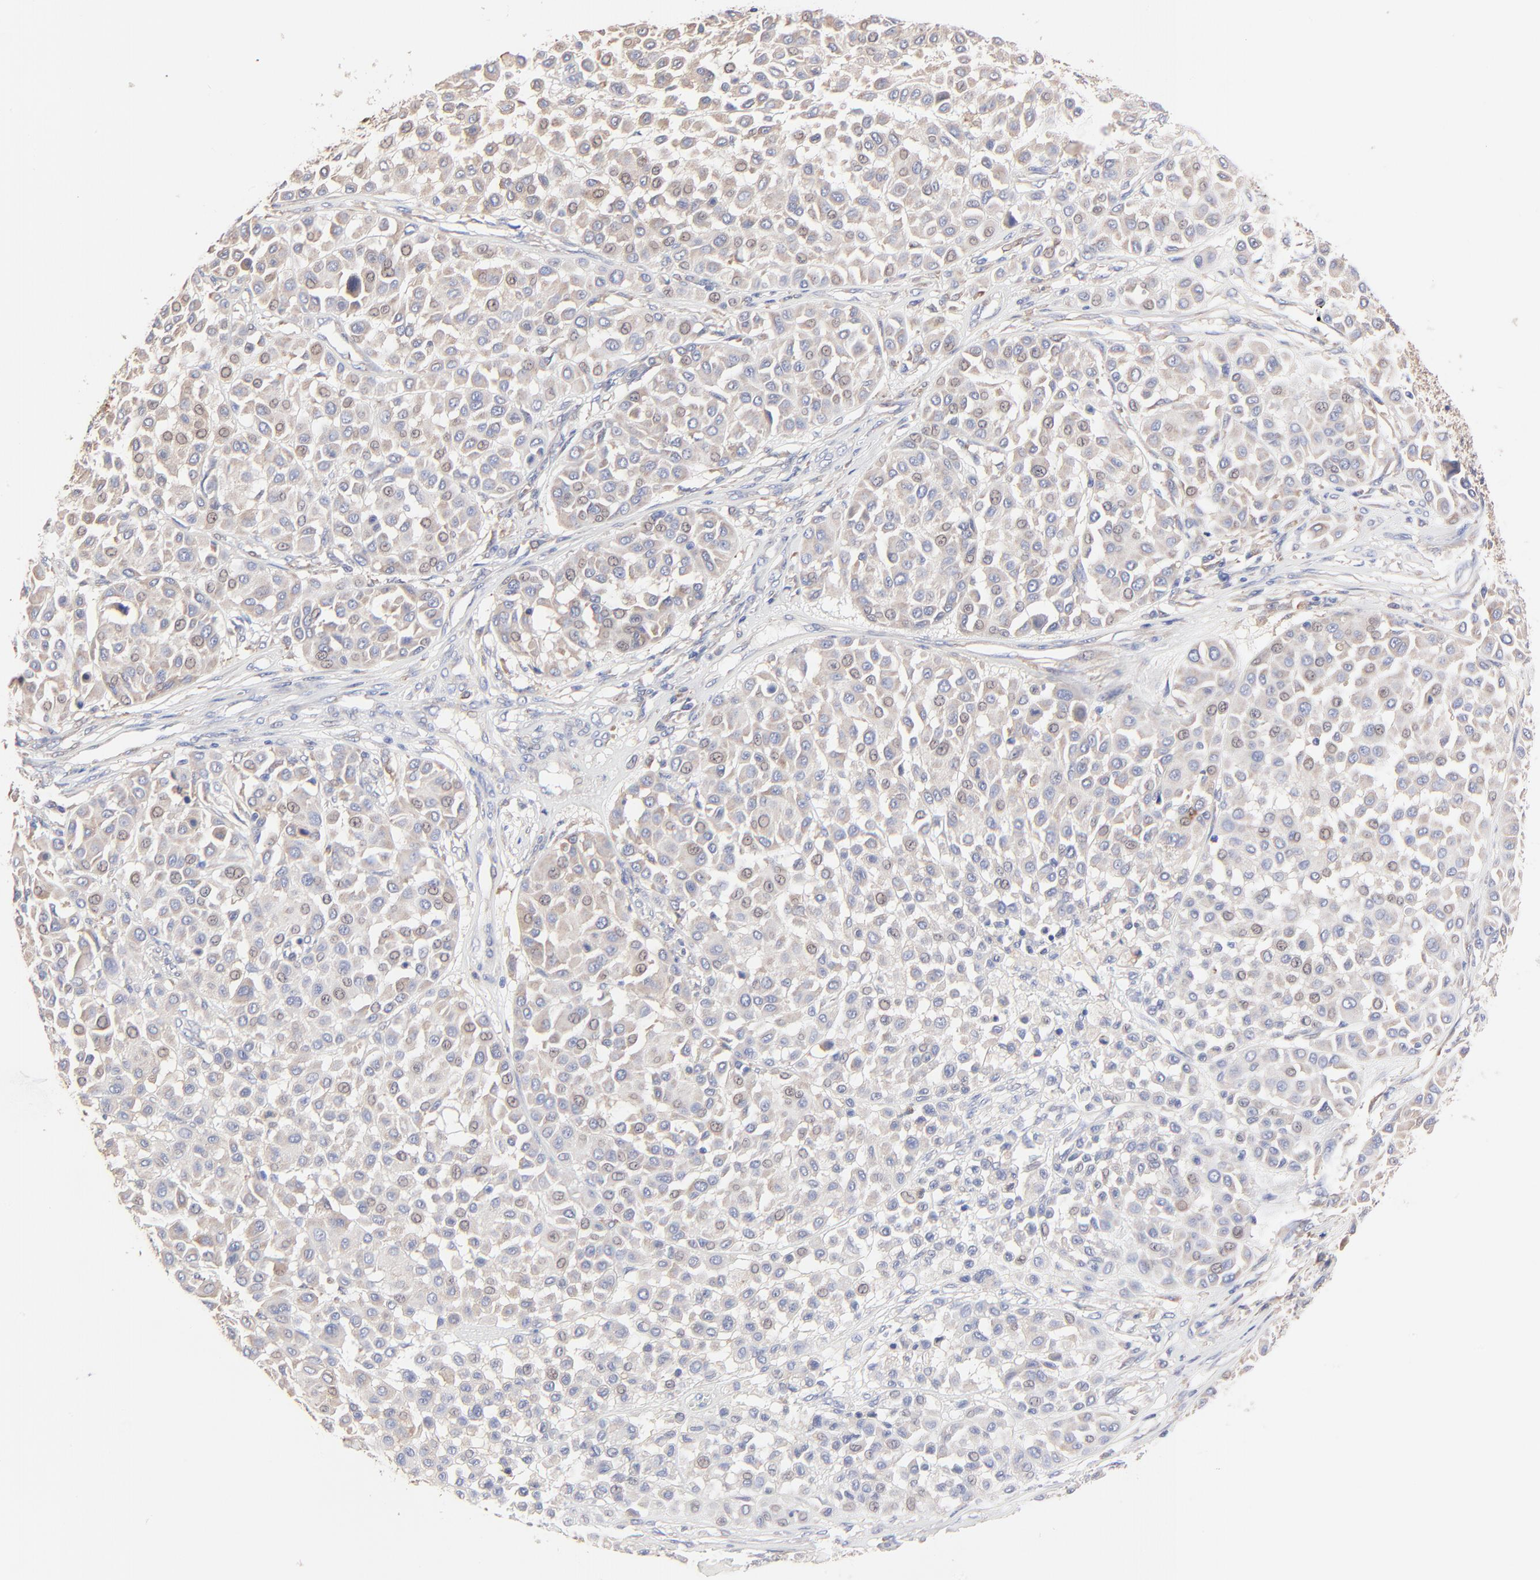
{"staining": {"intensity": "weak", "quantity": ">75%", "location": "cytoplasmic/membranous"}, "tissue": "melanoma", "cell_type": "Tumor cells", "image_type": "cancer", "snomed": [{"axis": "morphology", "description": "Malignant melanoma, Metastatic site"}, {"axis": "topography", "description": "Soft tissue"}], "caption": "Malignant melanoma (metastatic site) tissue displays weak cytoplasmic/membranous staining in about >75% of tumor cells", "gene": "PPFIBP2", "patient": {"sex": "male", "age": 41}}